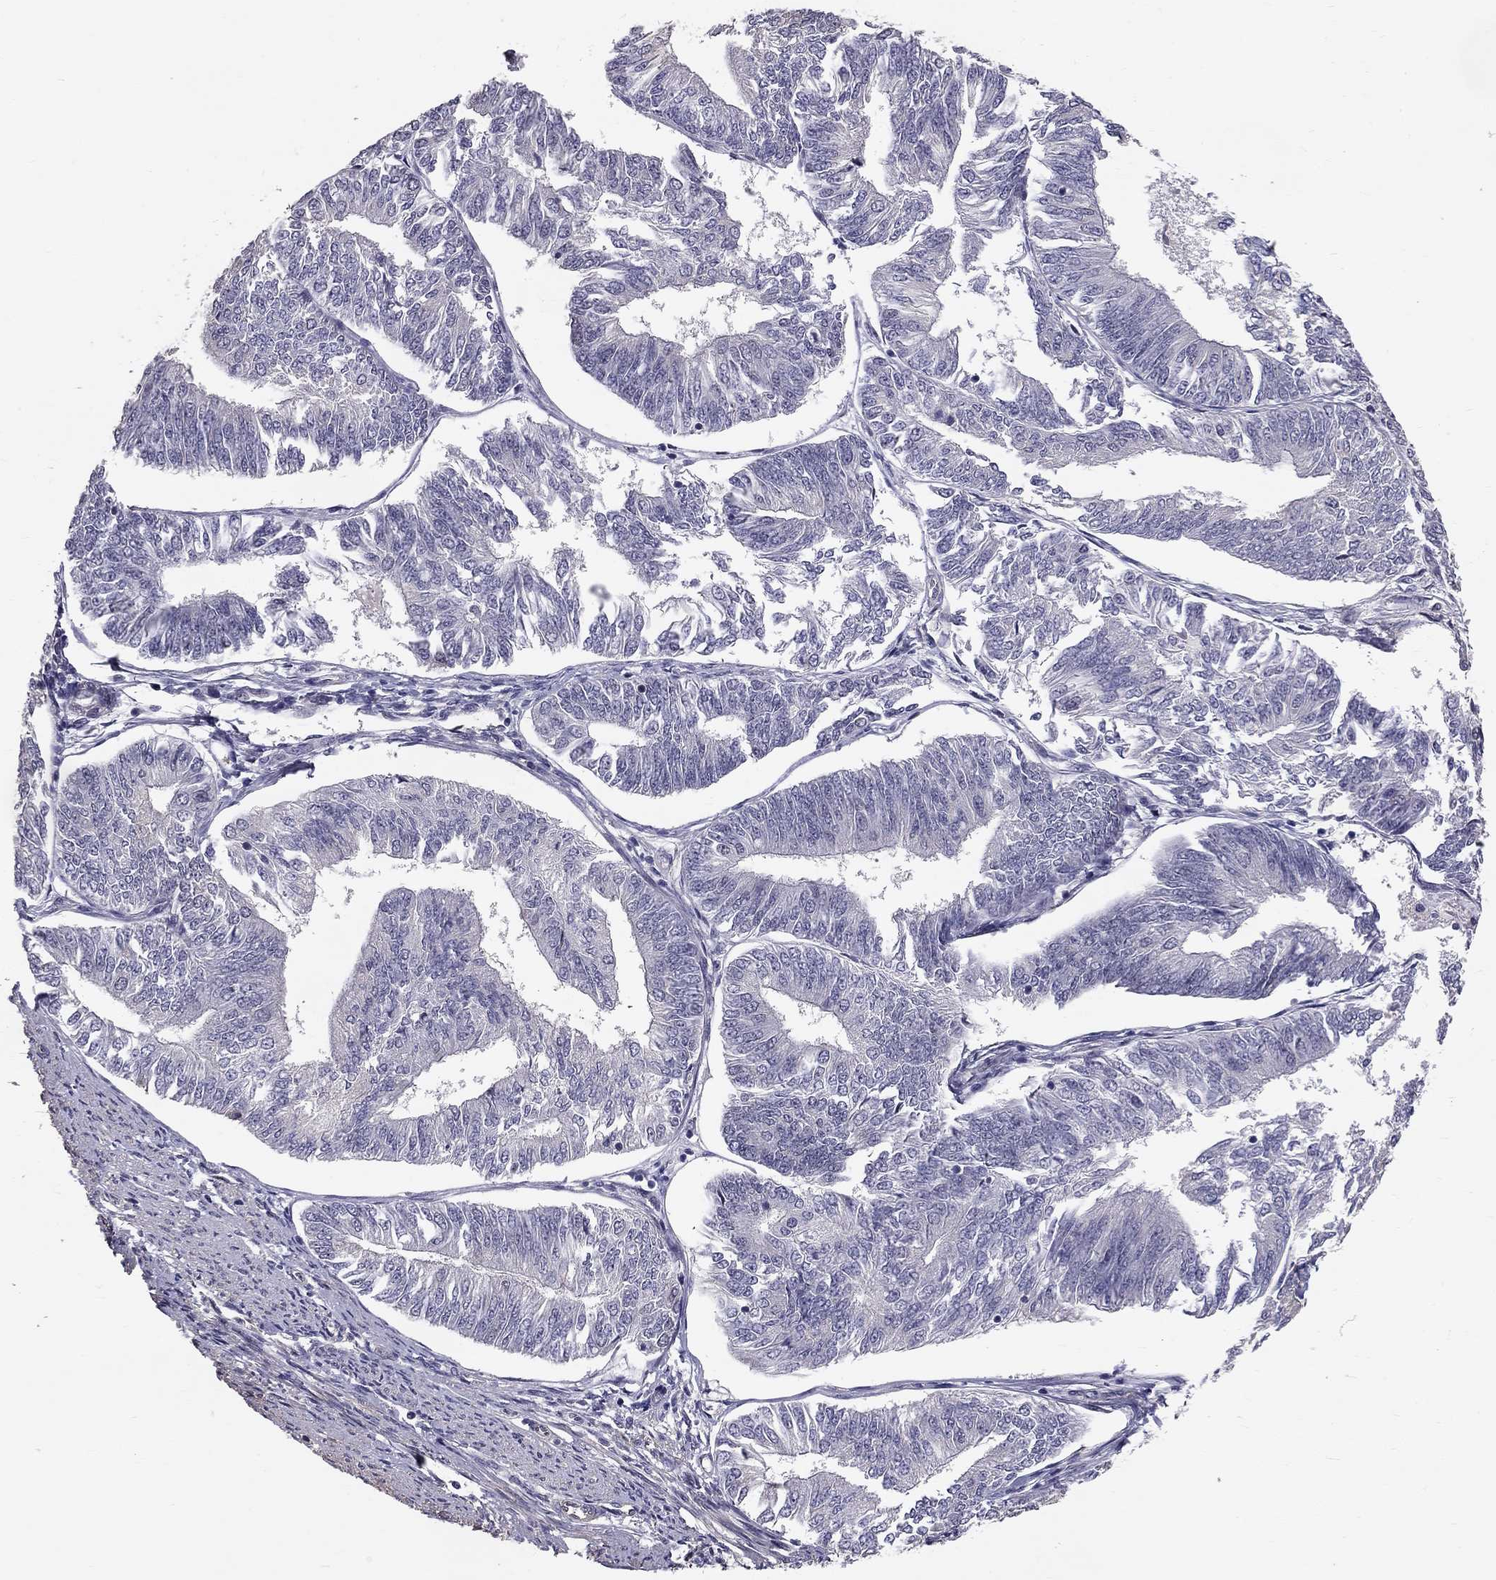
{"staining": {"intensity": "negative", "quantity": "none", "location": "none"}, "tissue": "endometrial cancer", "cell_type": "Tumor cells", "image_type": "cancer", "snomed": [{"axis": "morphology", "description": "Adenocarcinoma, NOS"}, {"axis": "topography", "description": "Endometrium"}], "caption": "Tumor cells show no significant staining in endometrial adenocarcinoma.", "gene": "GJB4", "patient": {"sex": "female", "age": 58}}